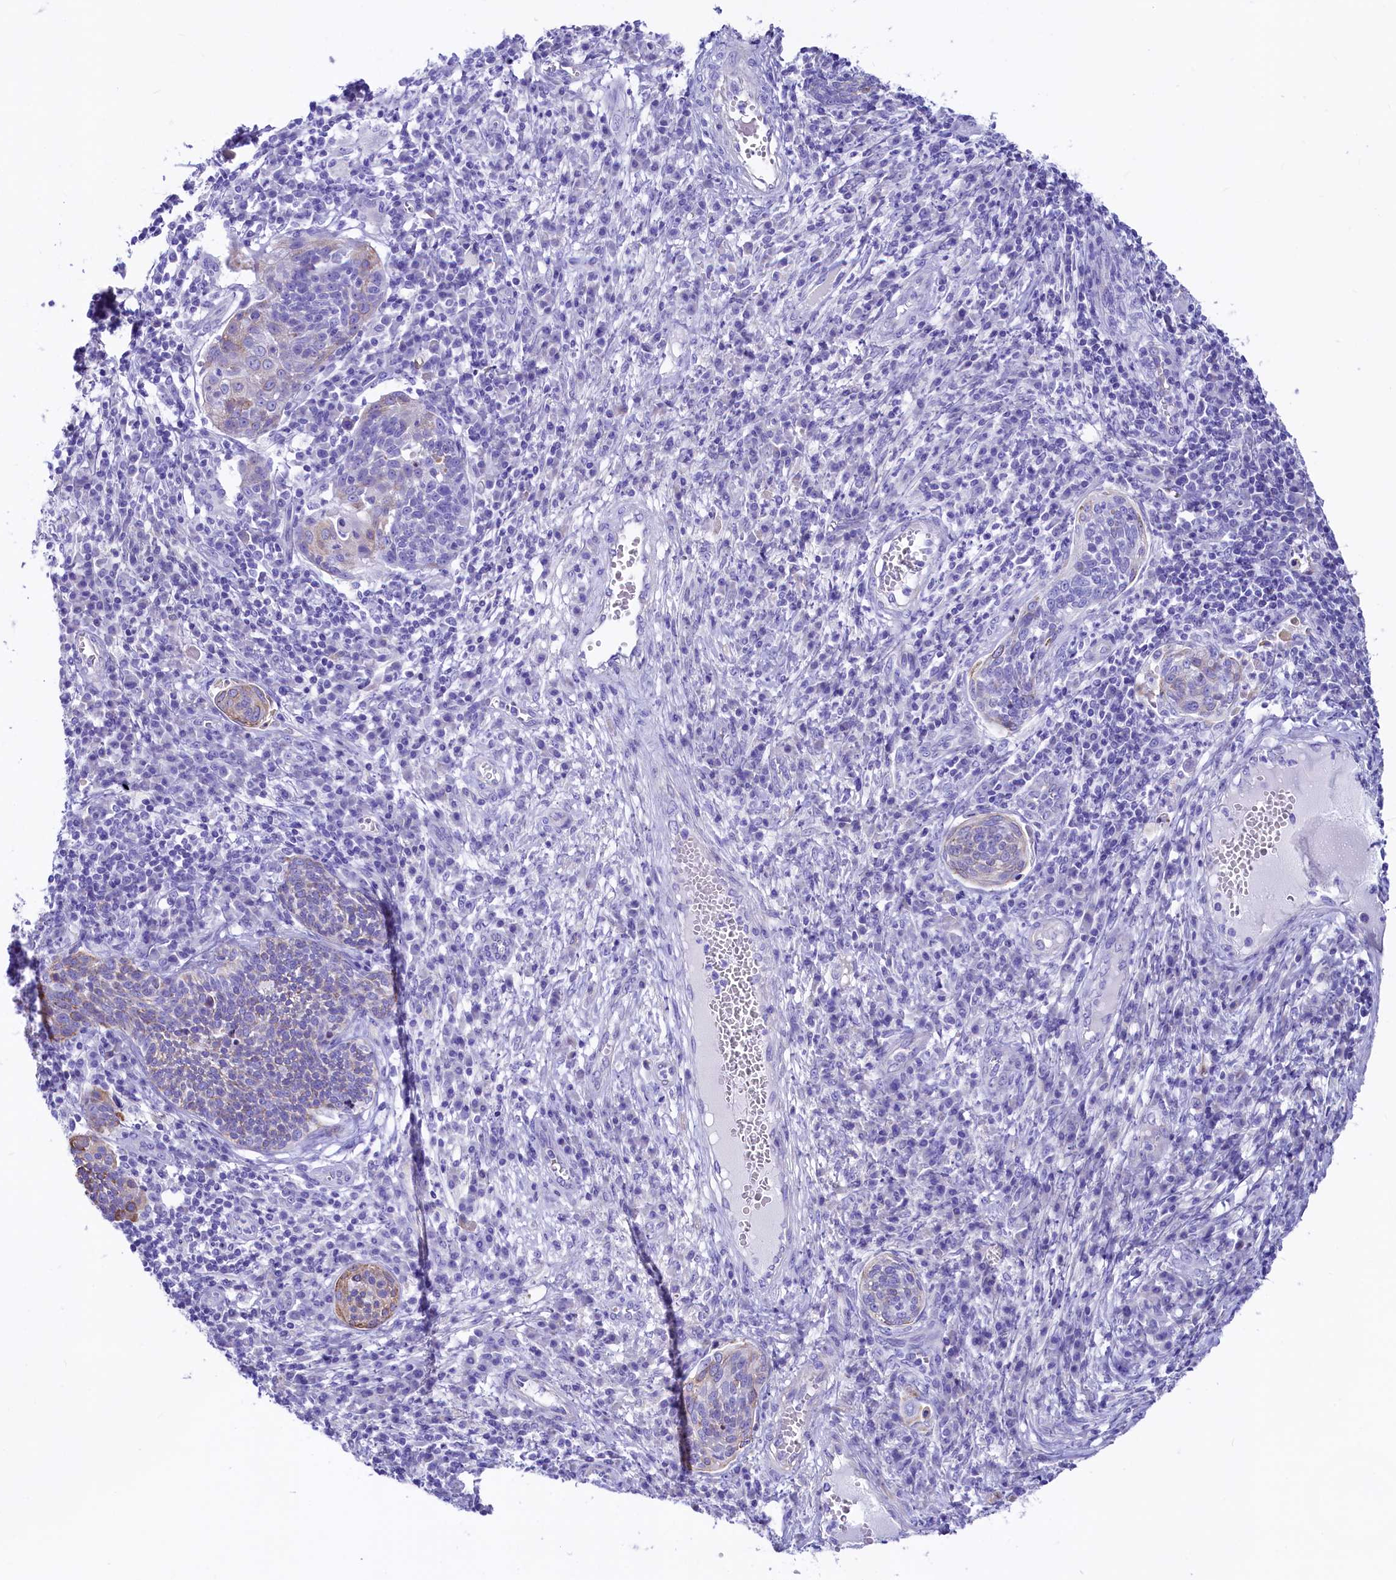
{"staining": {"intensity": "weak", "quantity": "<25%", "location": "cytoplasmic/membranous"}, "tissue": "cervical cancer", "cell_type": "Tumor cells", "image_type": "cancer", "snomed": [{"axis": "morphology", "description": "Squamous cell carcinoma, NOS"}, {"axis": "topography", "description": "Cervix"}], "caption": "Cervical cancer (squamous cell carcinoma) stained for a protein using IHC reveals no positivity tumor cells.", "gene": "RBP3", "patient": {"sex": "female", "age": 34}}